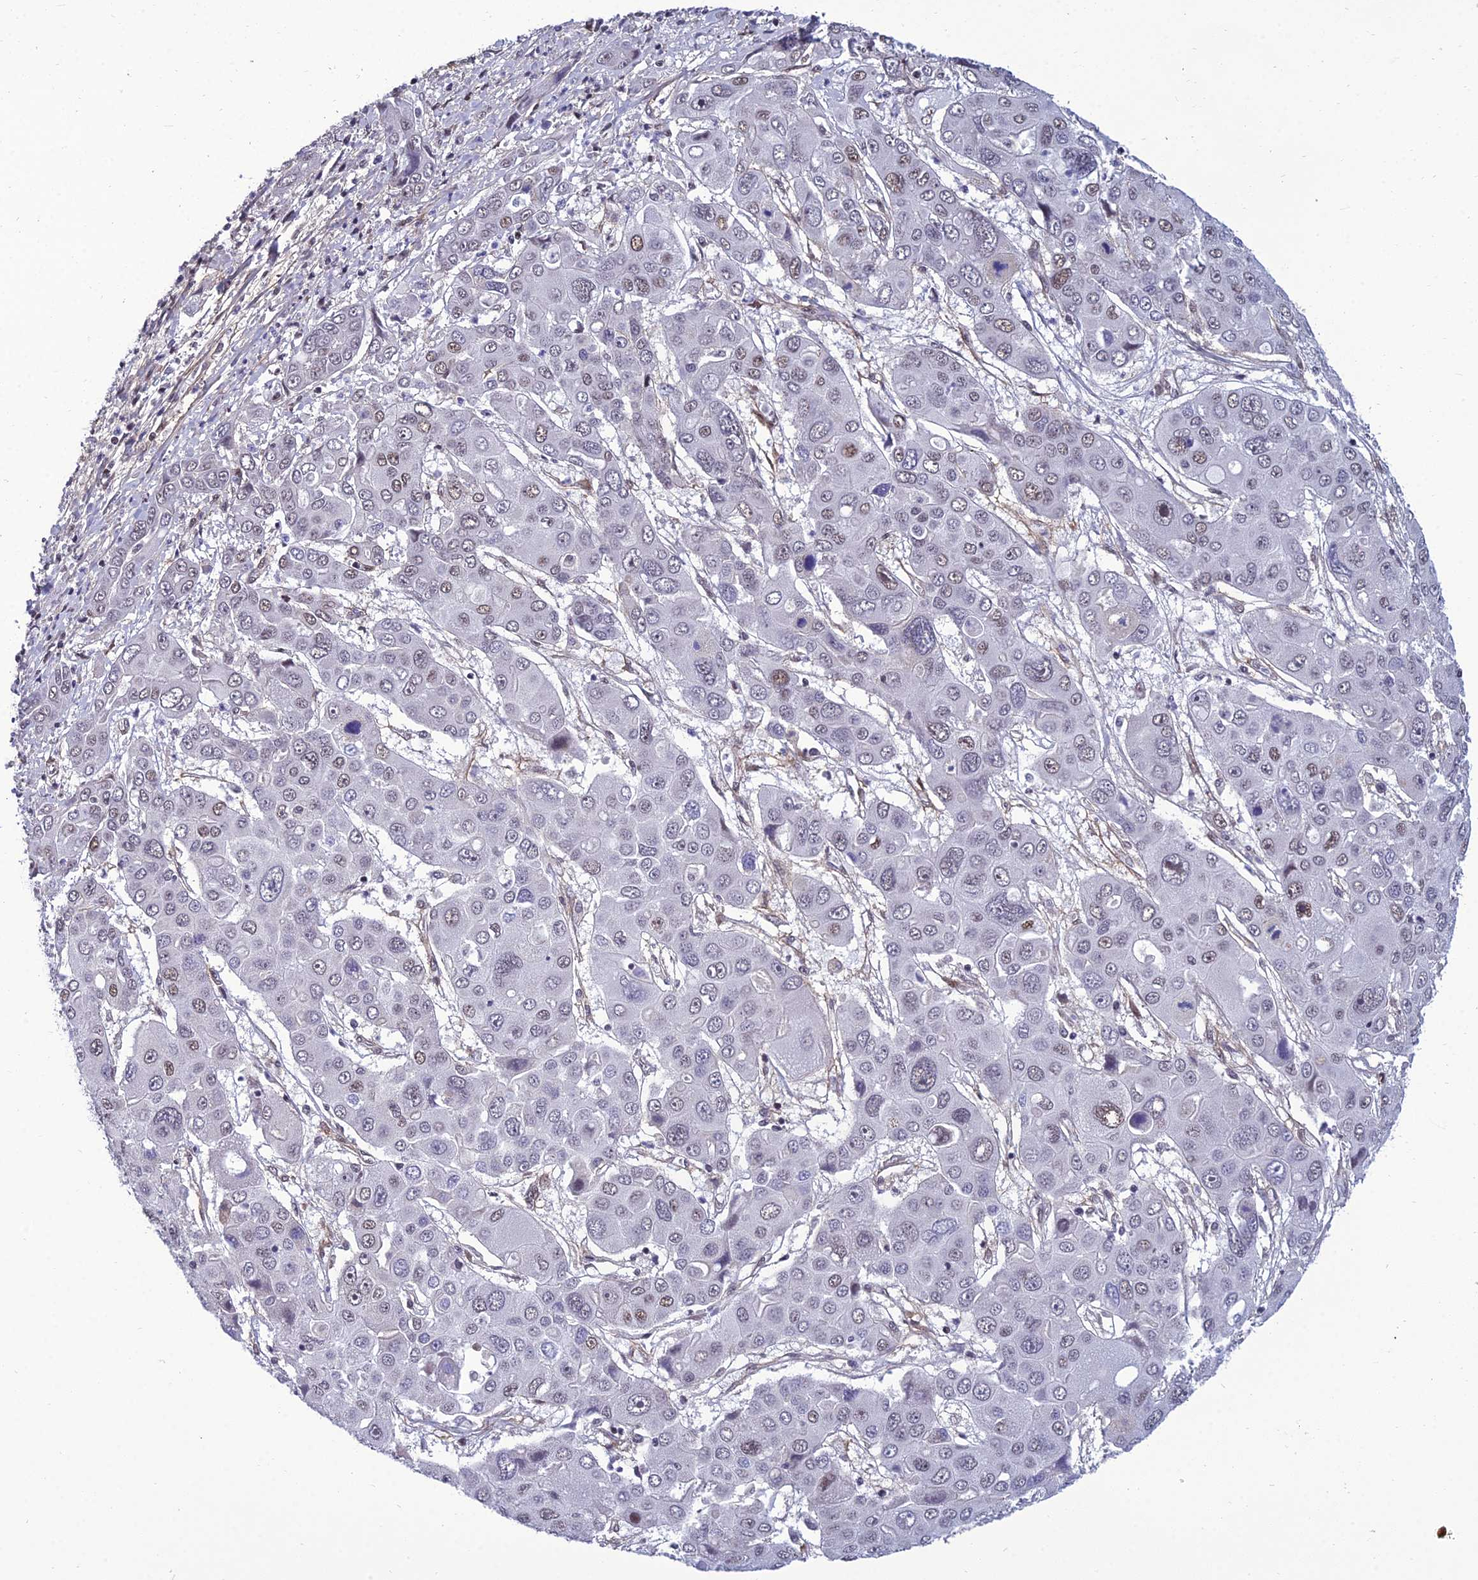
{"staining": {"intensity": "weak", "quantity": "25%-75%", "location": "nuclear"}, "tissue": "liver cancer", "cell_type": "Tumor cells", "image_type": "cancer", "snomed": [{"axis": "morphology", "description": "Cholangiocarcinoma"}, {"axis": "topography", "description": "Liver"}], "caption": "This photomicrograph shows immunohistochemistry (IHC) staining of human cholangiocarcinoma (liver), with low weak nuclear expression in about 25%-75% of tumor cells.", "gene": "RSRC1", "patient": {"sex": "male", "age": 67}}